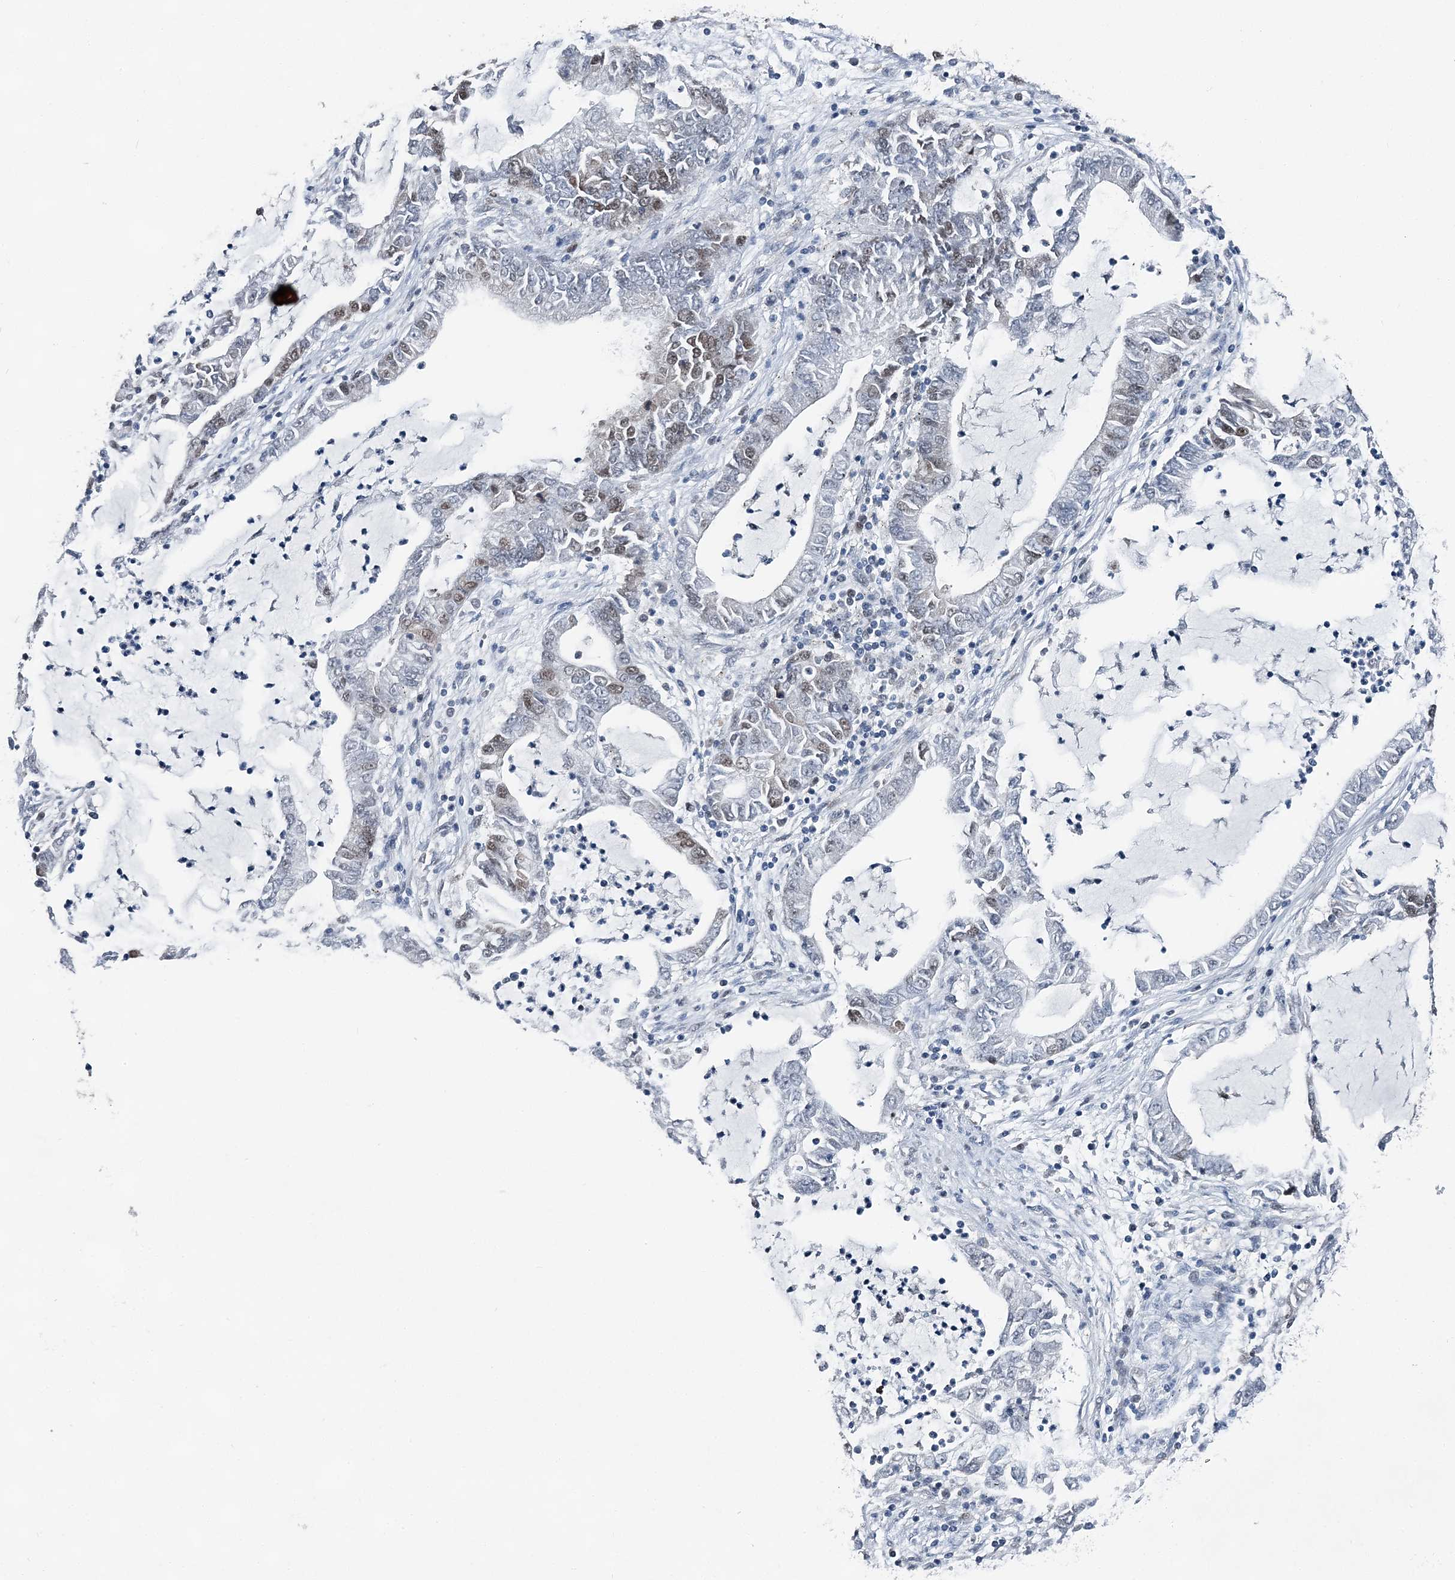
{"staining": {"intensity": "weak", "quantity": "<25%", "location": "nuclear"}, "tissue": "lung cancer", "cell_type": "Tumor cells", "image_type": "cancer", "snomed": [{"axis": "morphology", "description": "Adenocarcinoma, NOS"}, {"axis": "topography", "description": "Lung"}], "caption": "Human lung cancer stained for a protein using IHC reveals no positivity in tumor cells.", "gene": "HAT1", "patient": {"sex": "female", "age": 51}}